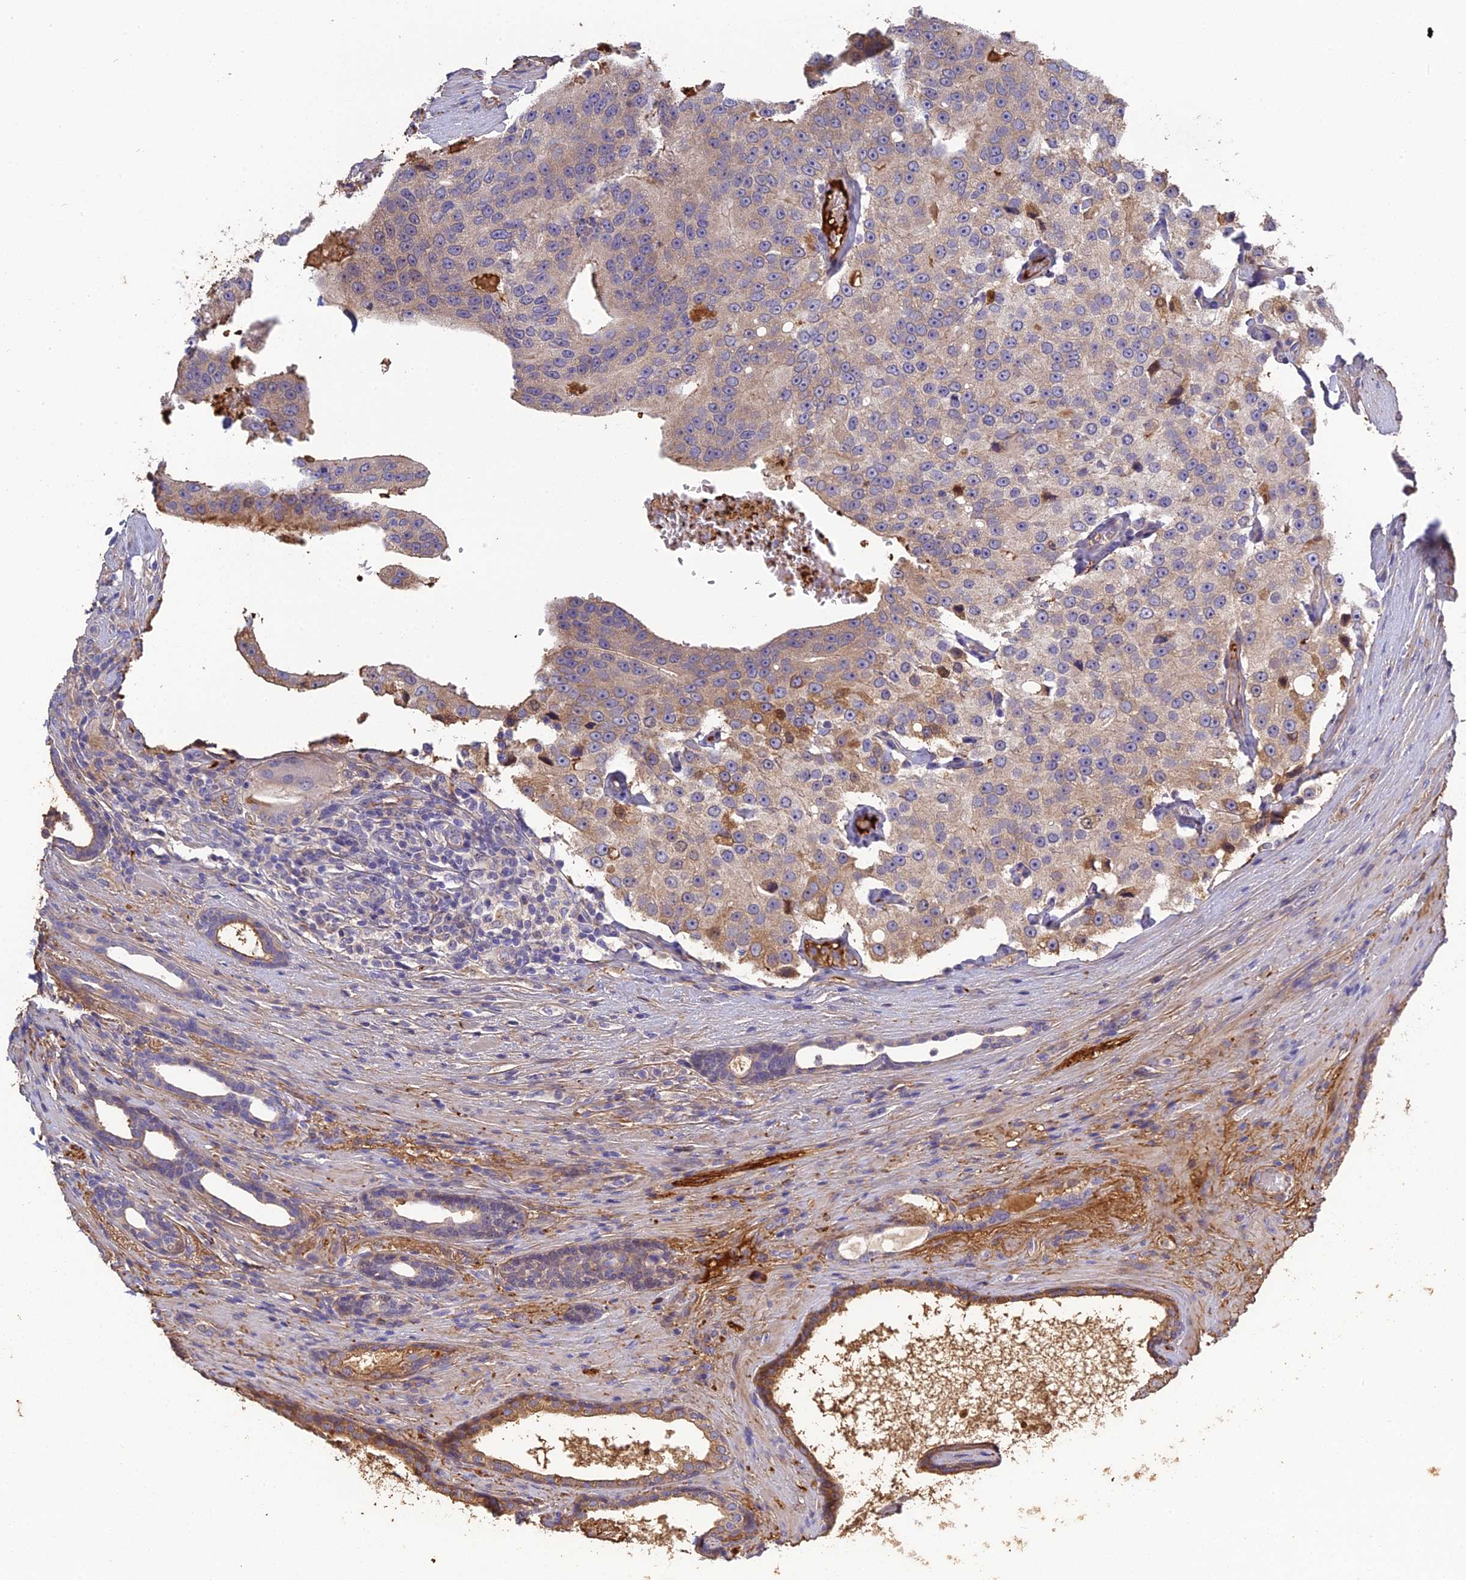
{"staining": {"intensity": "moderate", "quantity": "<25%", "location": "cytoplasmic/membranous"}, "tissue": "prostate cancer", "cell_type": "Tumor cells", "image_type": "cancer", "snomed": [{"axis": "morphology", "description": "Adenocarcinoma, High grade"}, {"axis": "topography", "description": "Prostate"}], "caption": "A histopathology image of human adenocarcinoma (high-grade) (prostate) stained for a protein displays moderate cytoplasmic/membranous brown staining in tumor cells. (DAB IHC with brightfield microscopy, high magnification).", "gene": "PZP", "patient": {"sex": "male", "age": 70}}